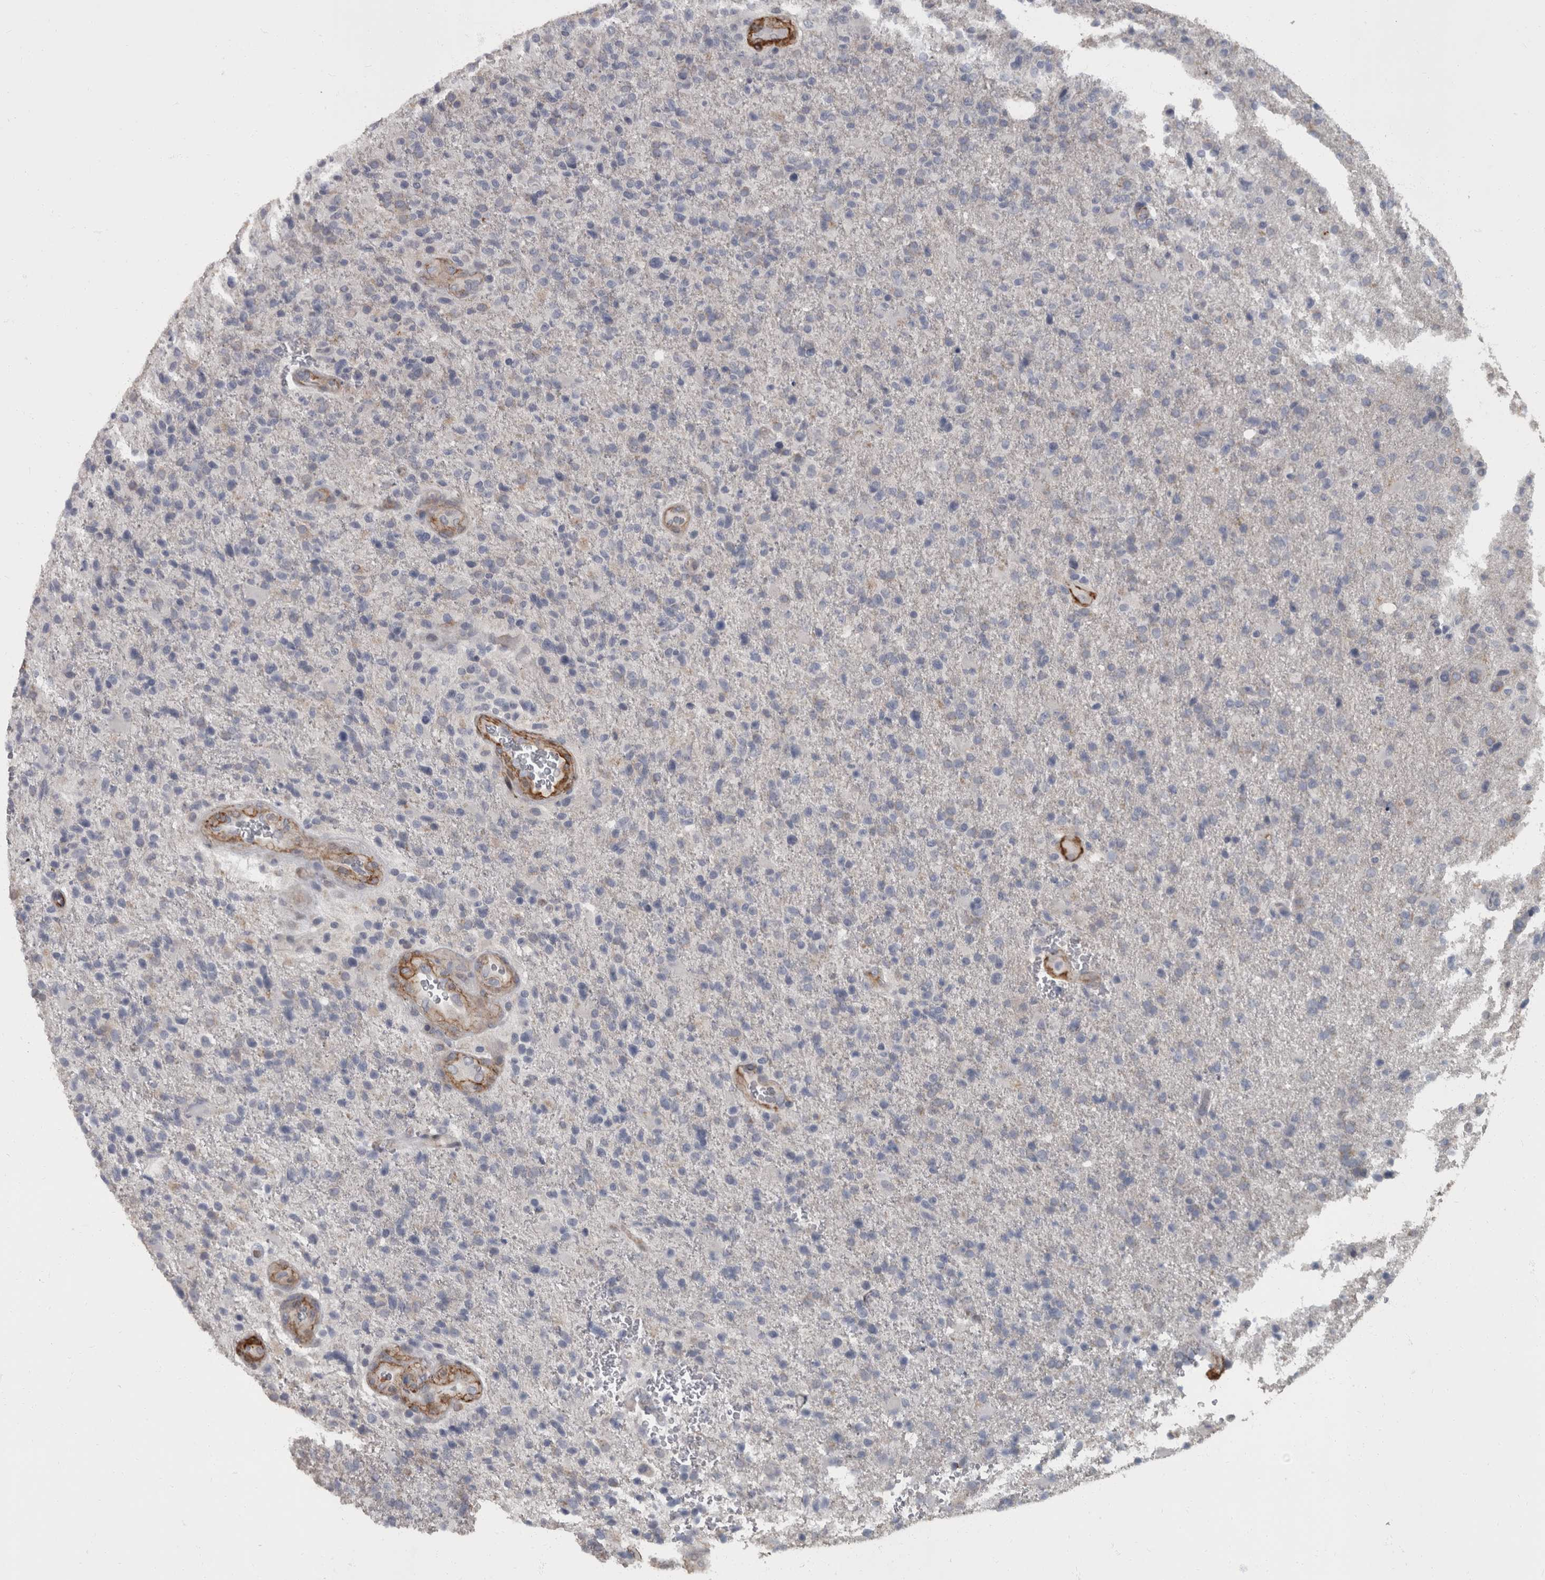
{"staining": {"intensity": "negative", "quantity": "none", "location": "none"}, "tissue": "glioma", "cell_type": "Tumor cells", "image_type": "cancer", "snomed": [{"axis": "morphology", "description": "Glioma, malignant, High grade"}, {"axis": "topography", "description": "Brain"}], "caption": "Image shows no protein expression in tumor cells of glioma tissue.", "gene": "MASTL", "patient": {"sex": "male", "age": 72}}